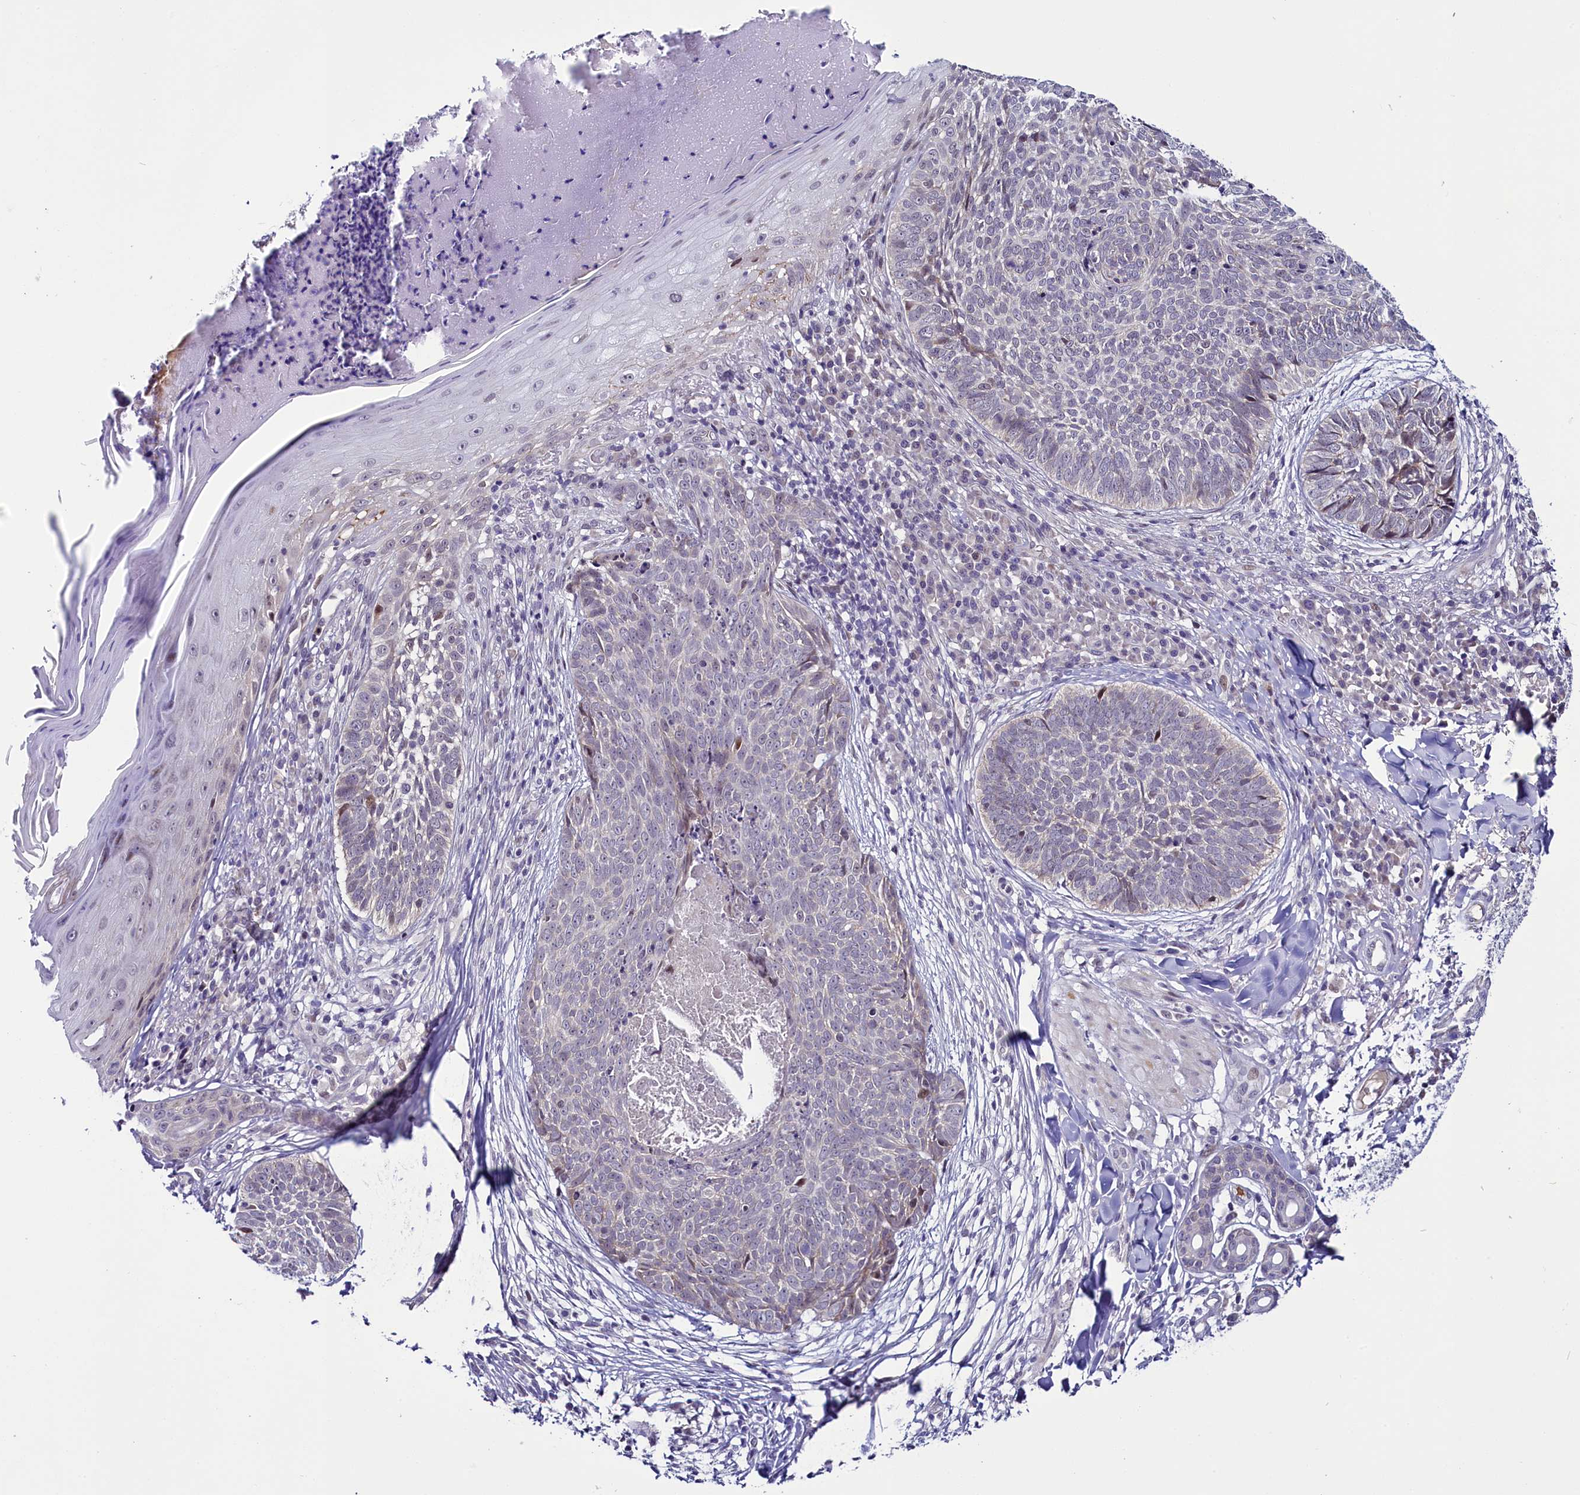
{"staining": {"intensity": "negative", "quantity": "none", "location": "none"}, "tissue": "skin cancer", "cell_type": "Tumor cells", "image_type": "cancer", "snomed": [{"axis": "morphology", "description": "Basal cell carcinoma"}, {"axis": "topography", "description": "Skin"}], "caption": "Immunohistochemical staining of basal cell carcinoma (skin) demonstrates no significant staining in tumor cells.", "gene": "CCDC106", "patient": {"sex": "female", "age": 61}}